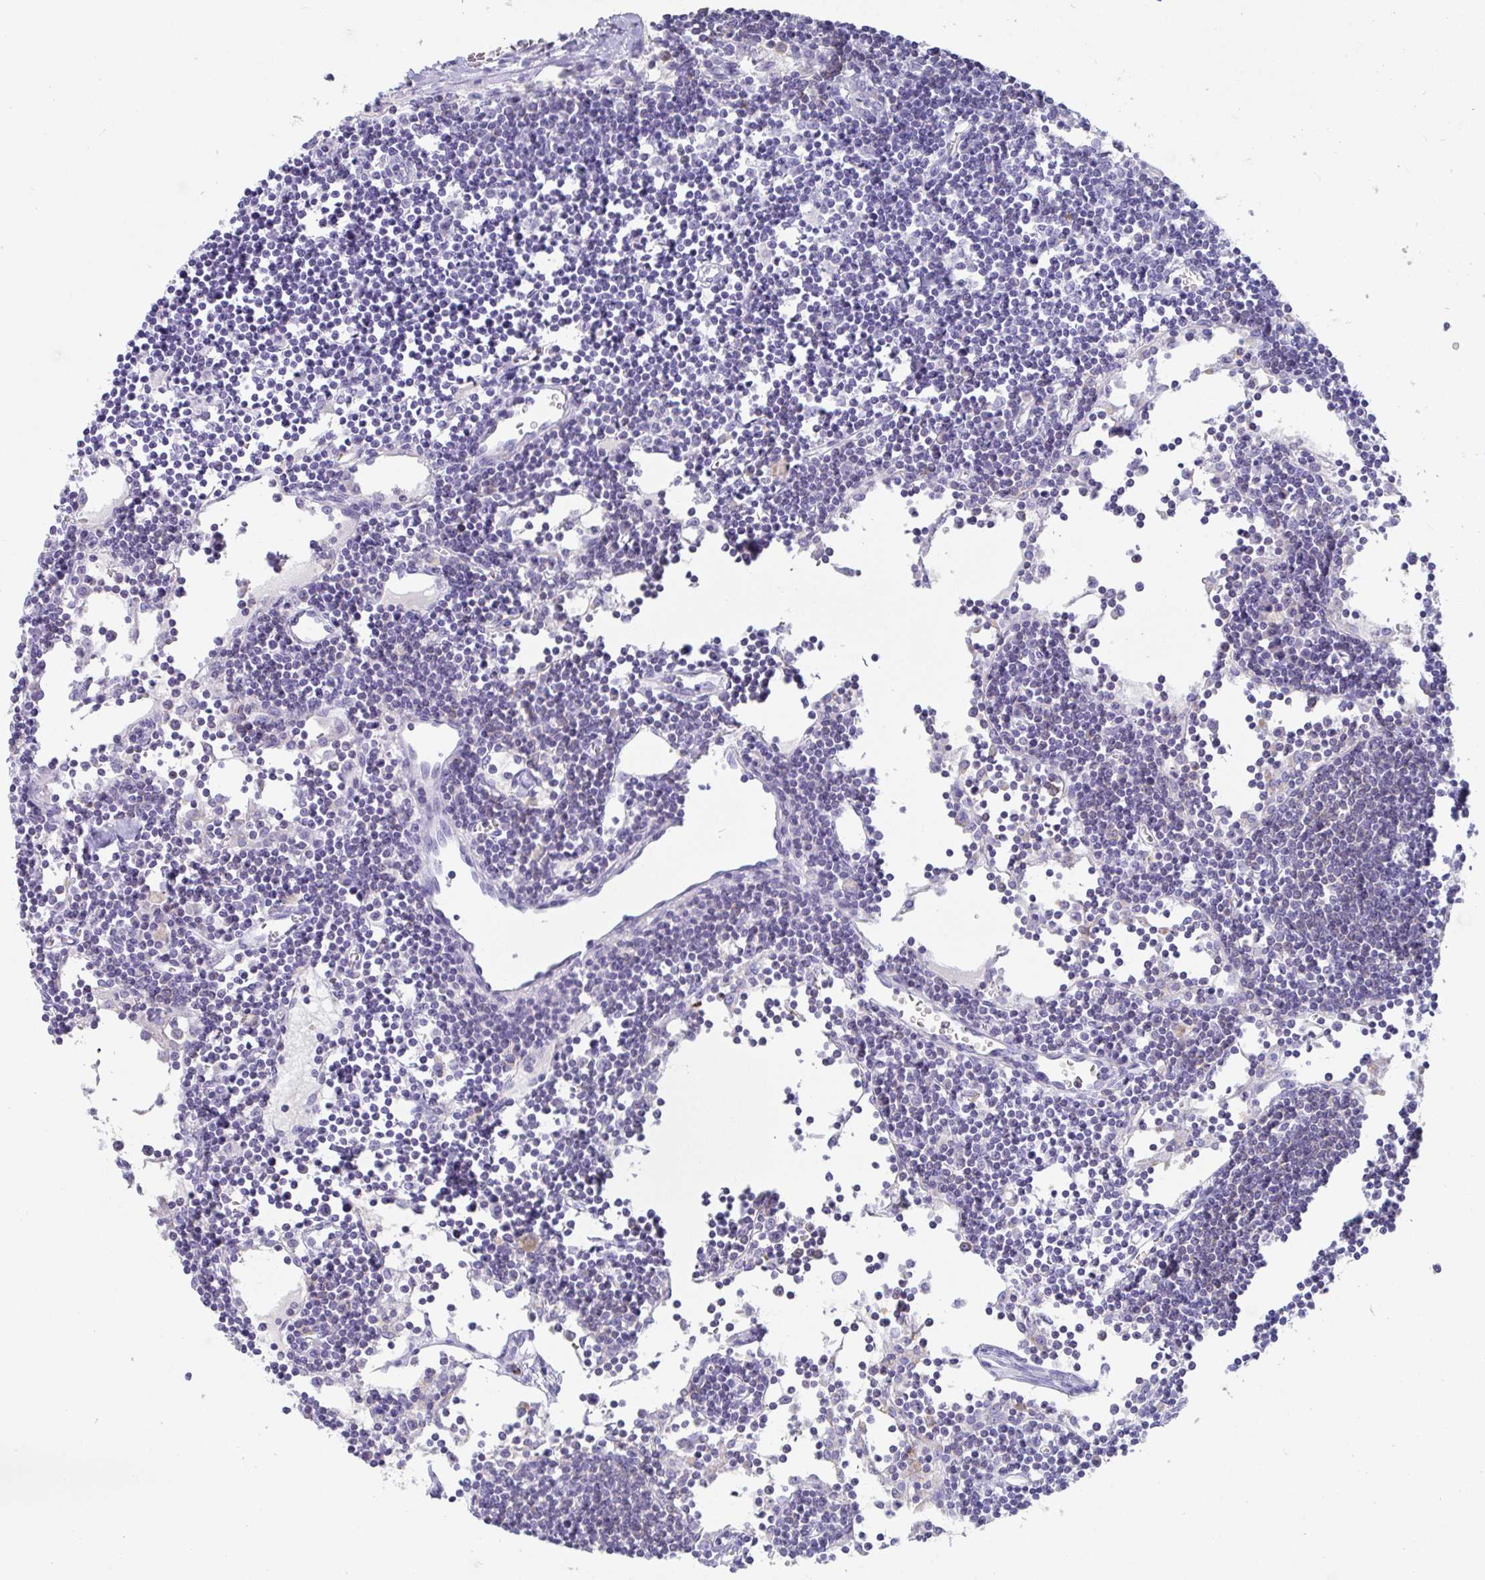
{"staining": {"intensity": "negative", "quantity": "none", "location": "none"}, "tissue": "lymph node", "cell_type": "Germinal center cells", "image_type": "normal", "snomed": [{"axis": "morphology", "description": "Normal tissue, NOS"}, {"axis": "topography", "description": "Lymph node"}], "caption": "Immunohistochemical staining of normal human lymph node demonstrates no significant staining in germinal center cells.", "gene": "PLA2G1B", "patient": {"sex": "female", "age": 65}}